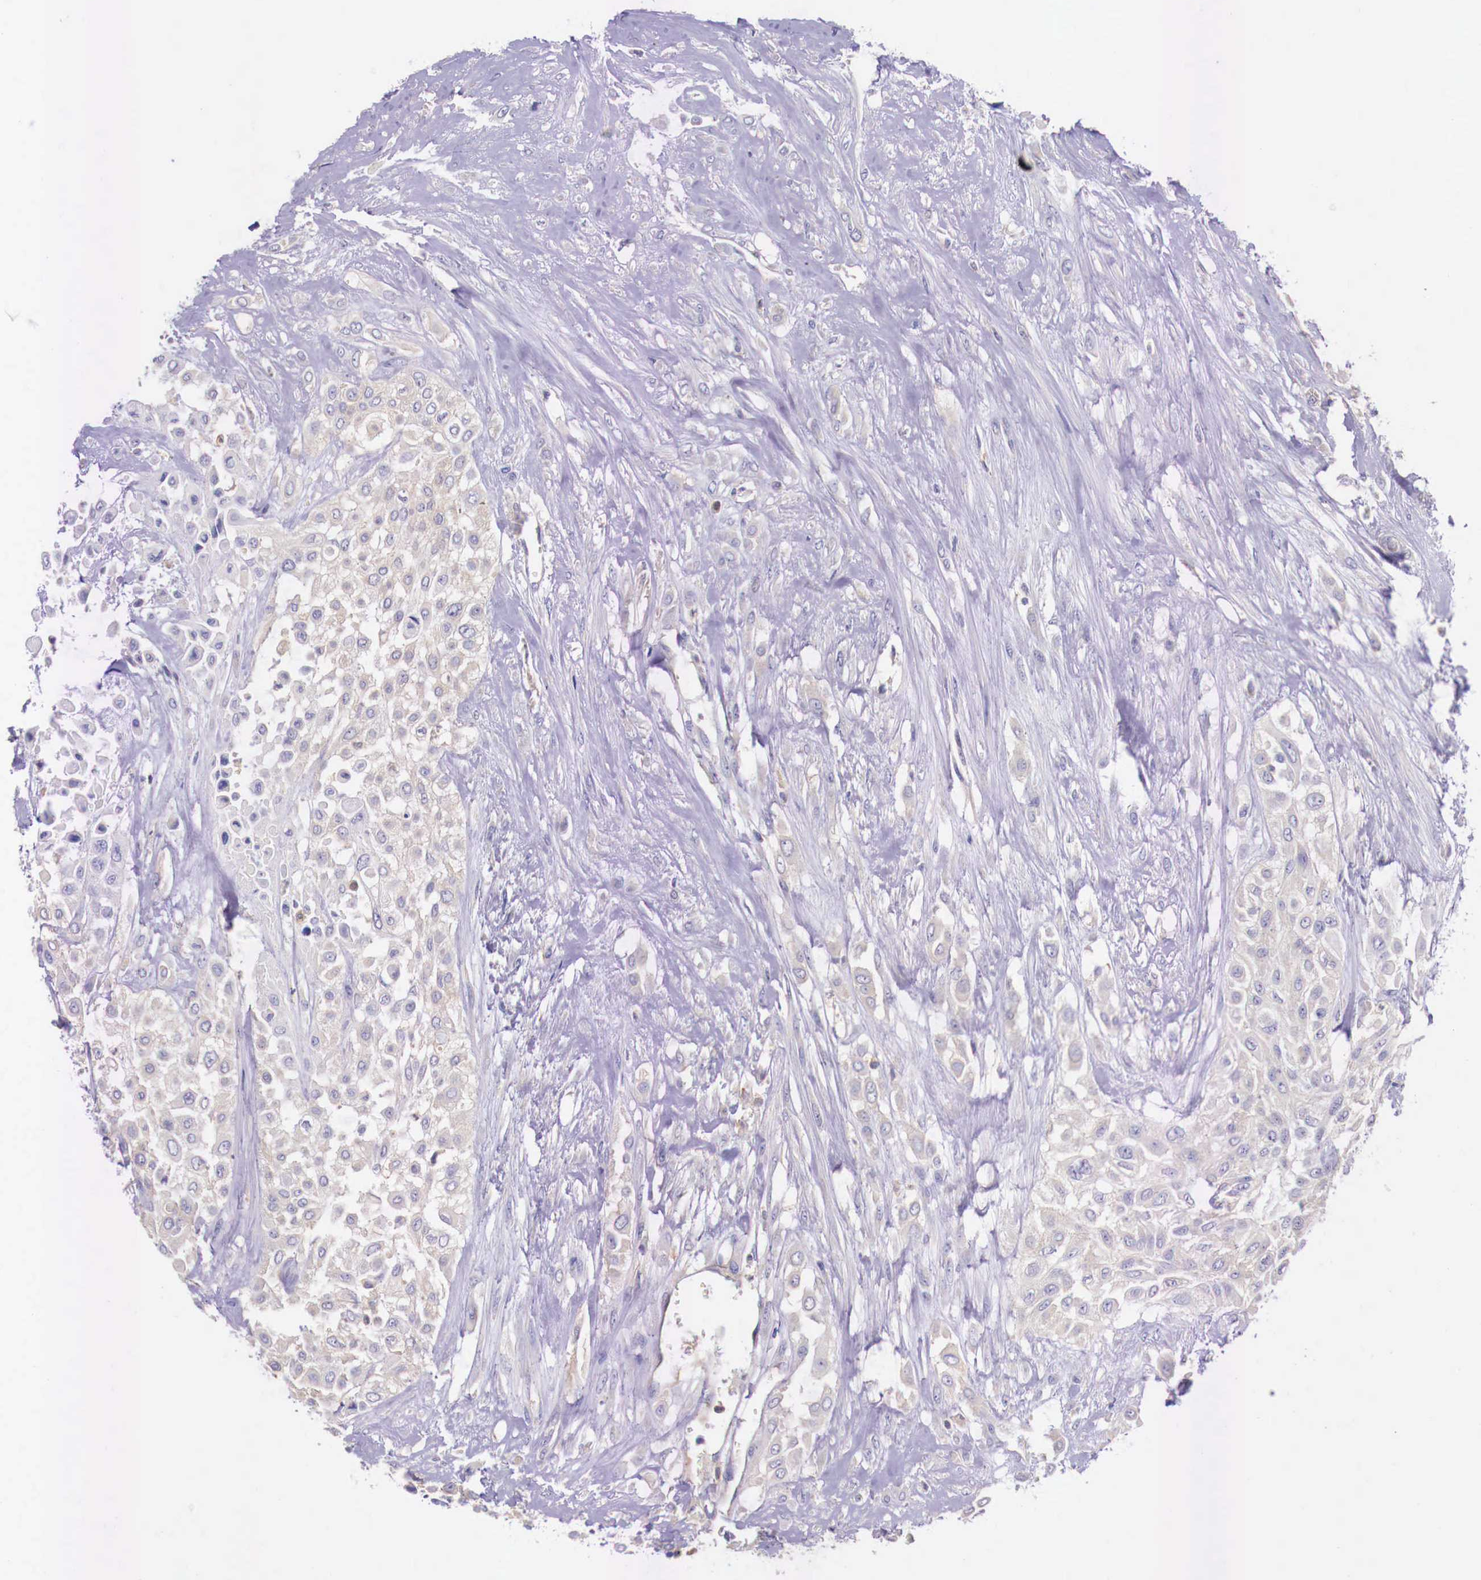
{"staining": {"intensity": "negative", "quantity": "none", "location": "none"}, "tissue": "urothelial cancer", "cell_type": "Tumor cells", "image_type": "cancer", "snomed": [{"axis": "morphology", "description": "Urothelial carcinoma, High grade"}, {"axis": "topography", "description": "Urinary bladder"}], "caption": "The micrograph exhibits no staining of tumor cells in urothelial cancer.", "gene": "GRIPAP1", "patient": {"sex": "male", "age": 57}}